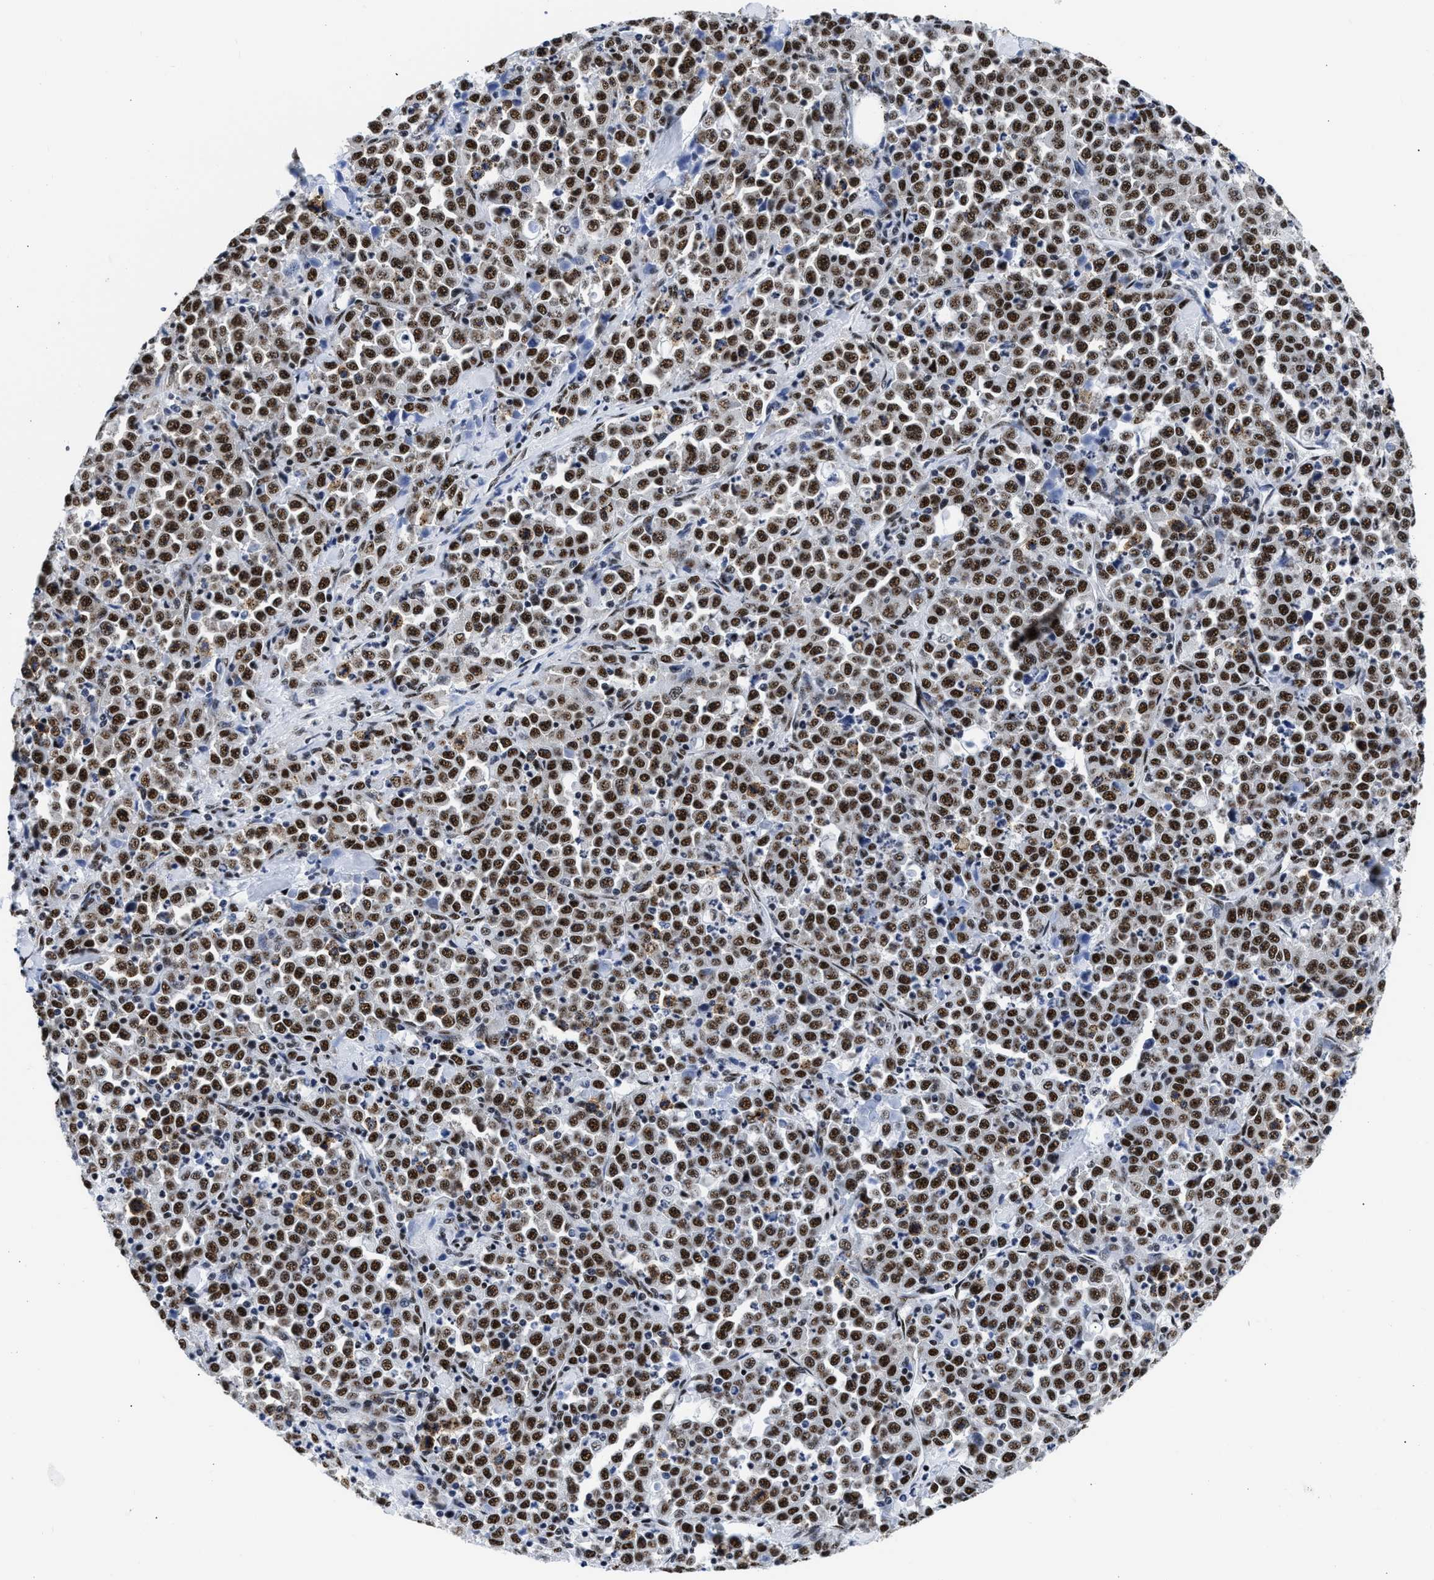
{"staining": {"intensity": "strong", "quantity": ">75%", "location": "nuclear"}, "tissue": "stomach cancer", "cell_type": "Tumor cells", "image_type": "cancer", "snomed": [{"axis": "morphology", "description": "Normal tissue, NOS"}, {"axis": "morphology", "description": "Adenocarcinoma, NOS"}, {"axis": "topography", "description": "Stomach, upper"}, {"axis": "topography", "description": "Stomach"}], "caption": "This is an image of immunohistochemistry (IHC) staining of adenocarcinoma (stomach), which shows strong positivity in the nuclear of tumor cells.", "gene": "RBM8A", "patient": {"sex": "male", "age": 59}}